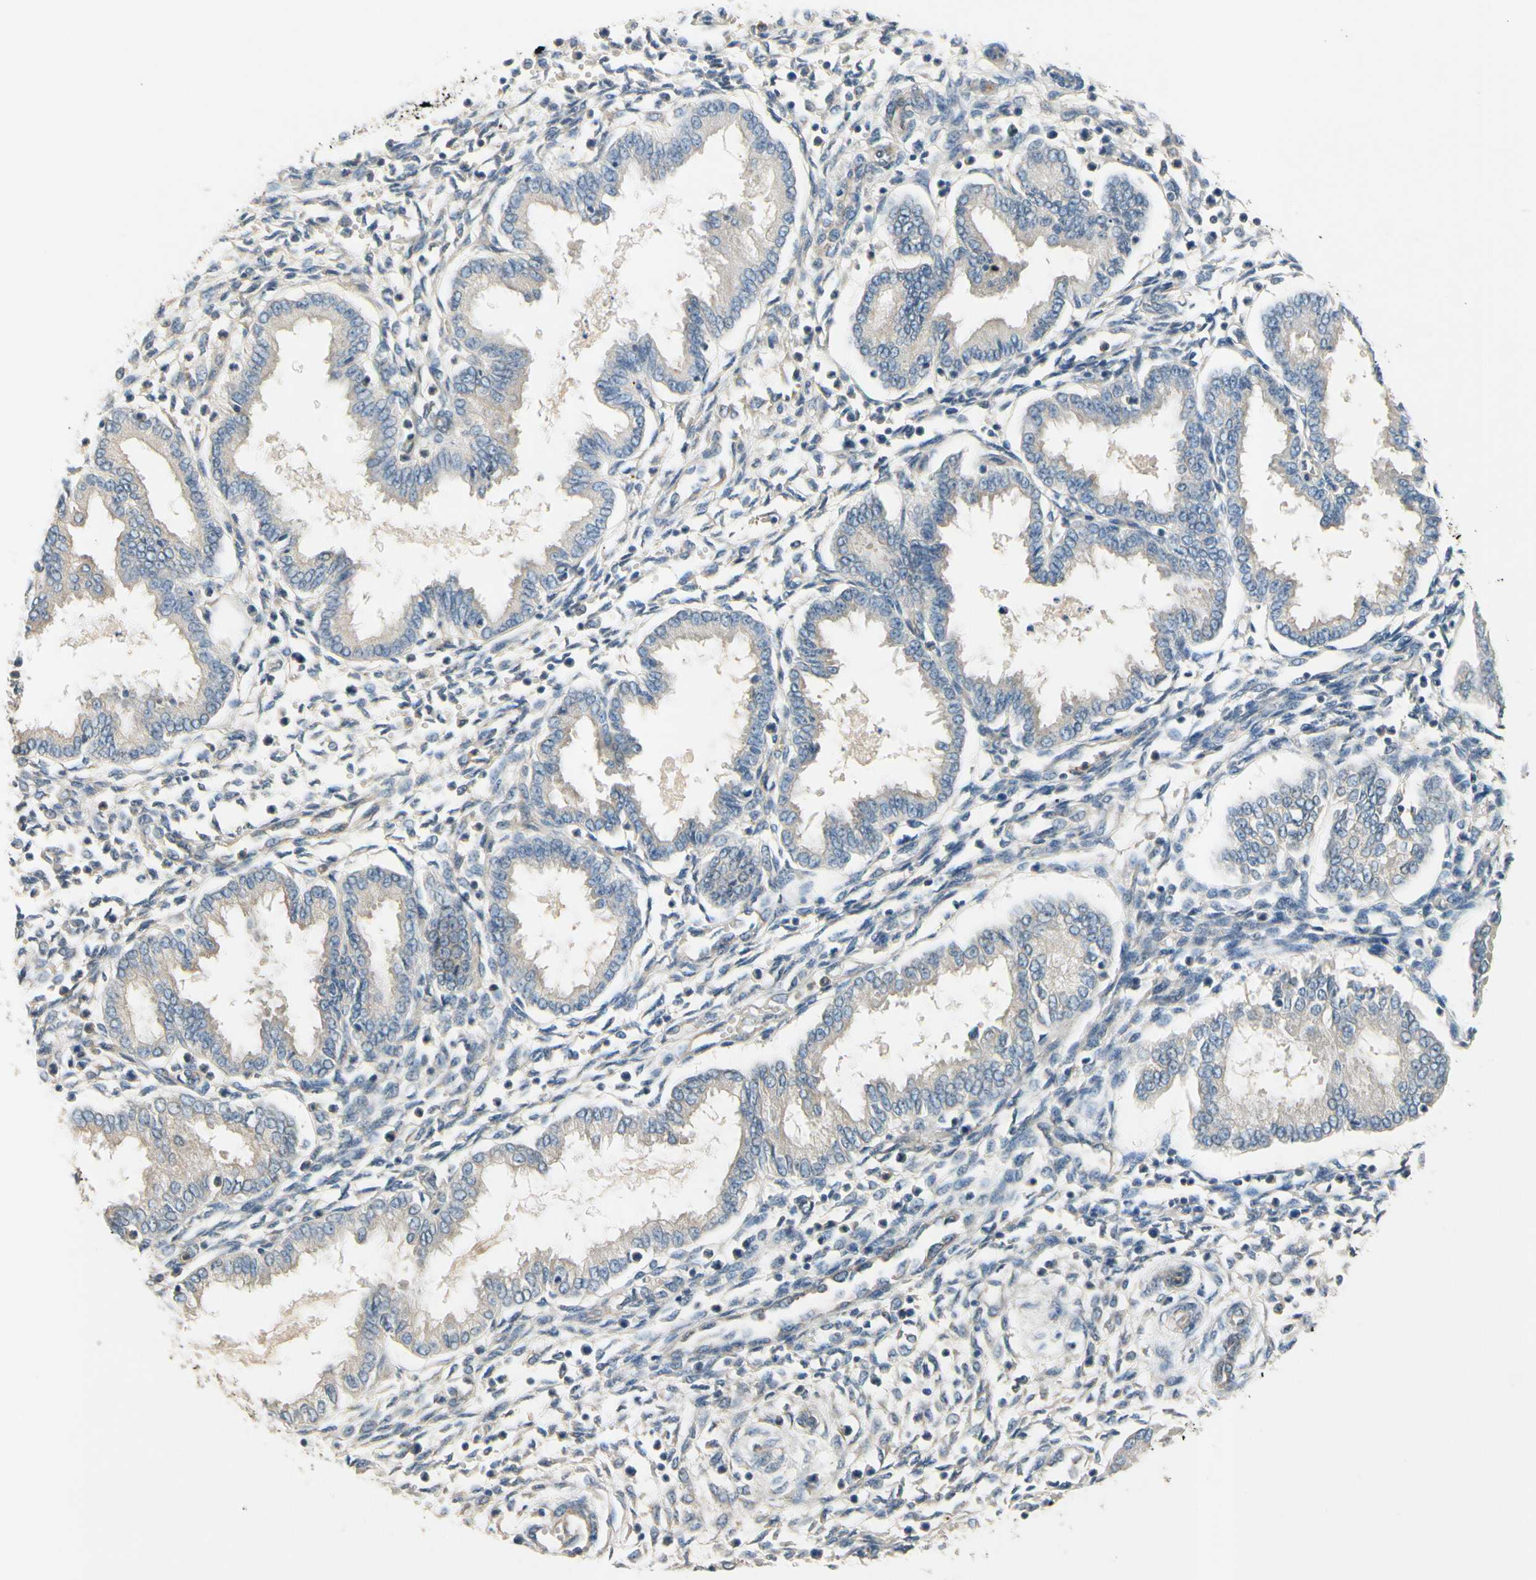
{"staining": {"intensity": "negative", "quantity": "none", "location": "none"}, "tissue": "endometrium", "cell_type": "Cells in endometrial stroma", "image_type": "normal", "snomed": [{"axis": "morphology", "description": "Normal tissue, NOS"}, {"axis": "topography", "description": "Endometrium"}], "caption": "An IHC micrograph of unremarkable endometrium is shown. There is no staining in cells in endometrial stroma of endometrium. (Immunohistochemistry, brightfield microscopy, high magnification).", "gene": "SIGLEC5", "patient": {"sex": "female", "age": 33}}